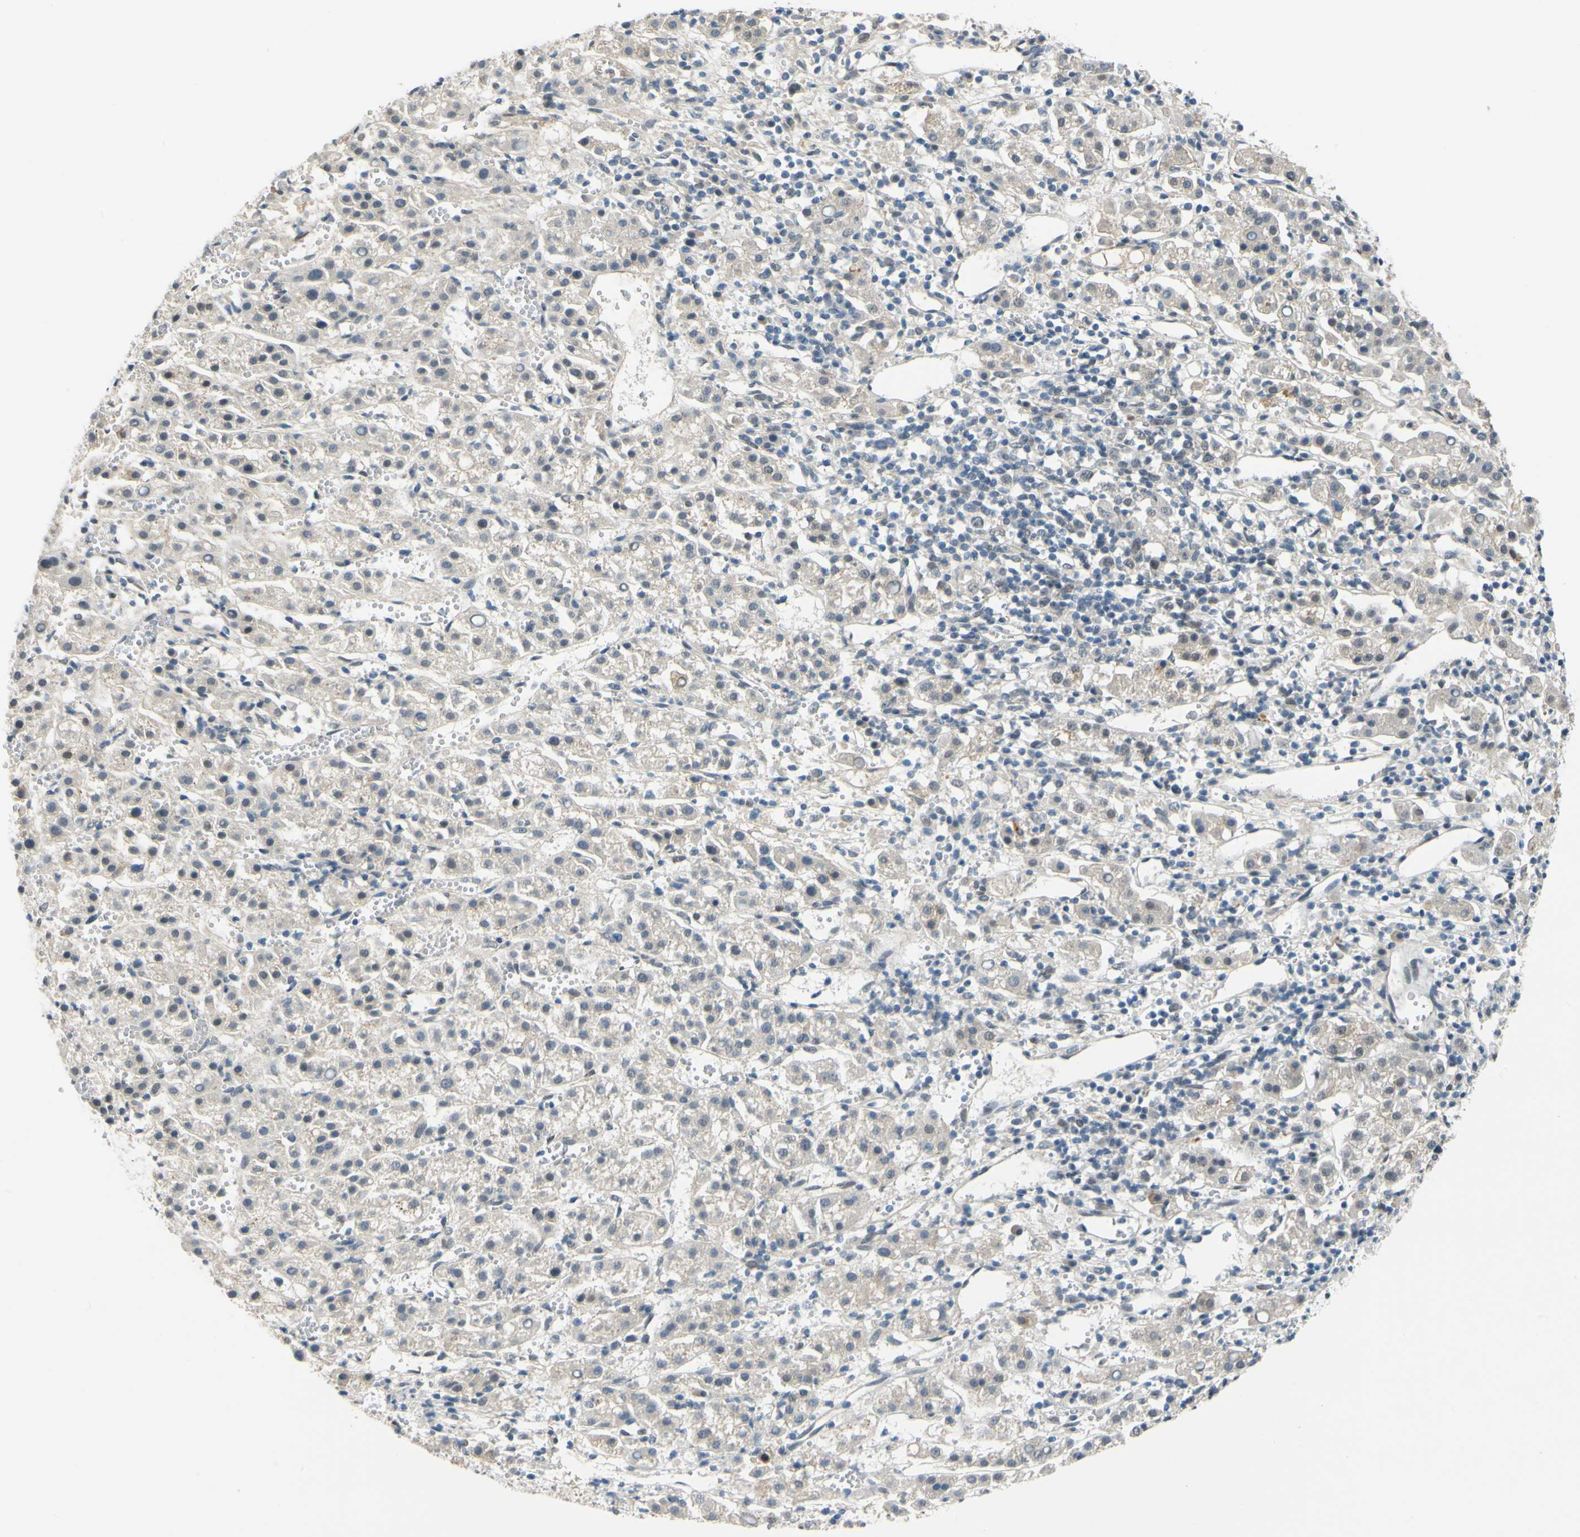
{"staining": {"intensity": "weak", "quantity": "<25%", "location": "cytoplasmic/membranous"}, "tissue": "liver cancer", "cell_type": "Tumor cells", "image_type": "cancer", "snomed": [{"axis": "morphology", "description": "Carcinoma, Hepatocellular, NOS"}, {"axis": "topography", "description": "Liver"}], "caption": "Hepatocellular carcinoma (liver) was stained to show a protein in brown. There is no significant staining in tumor cells.", "gene": "POGZ", "patient": {"sex": "female", "age": 58}}